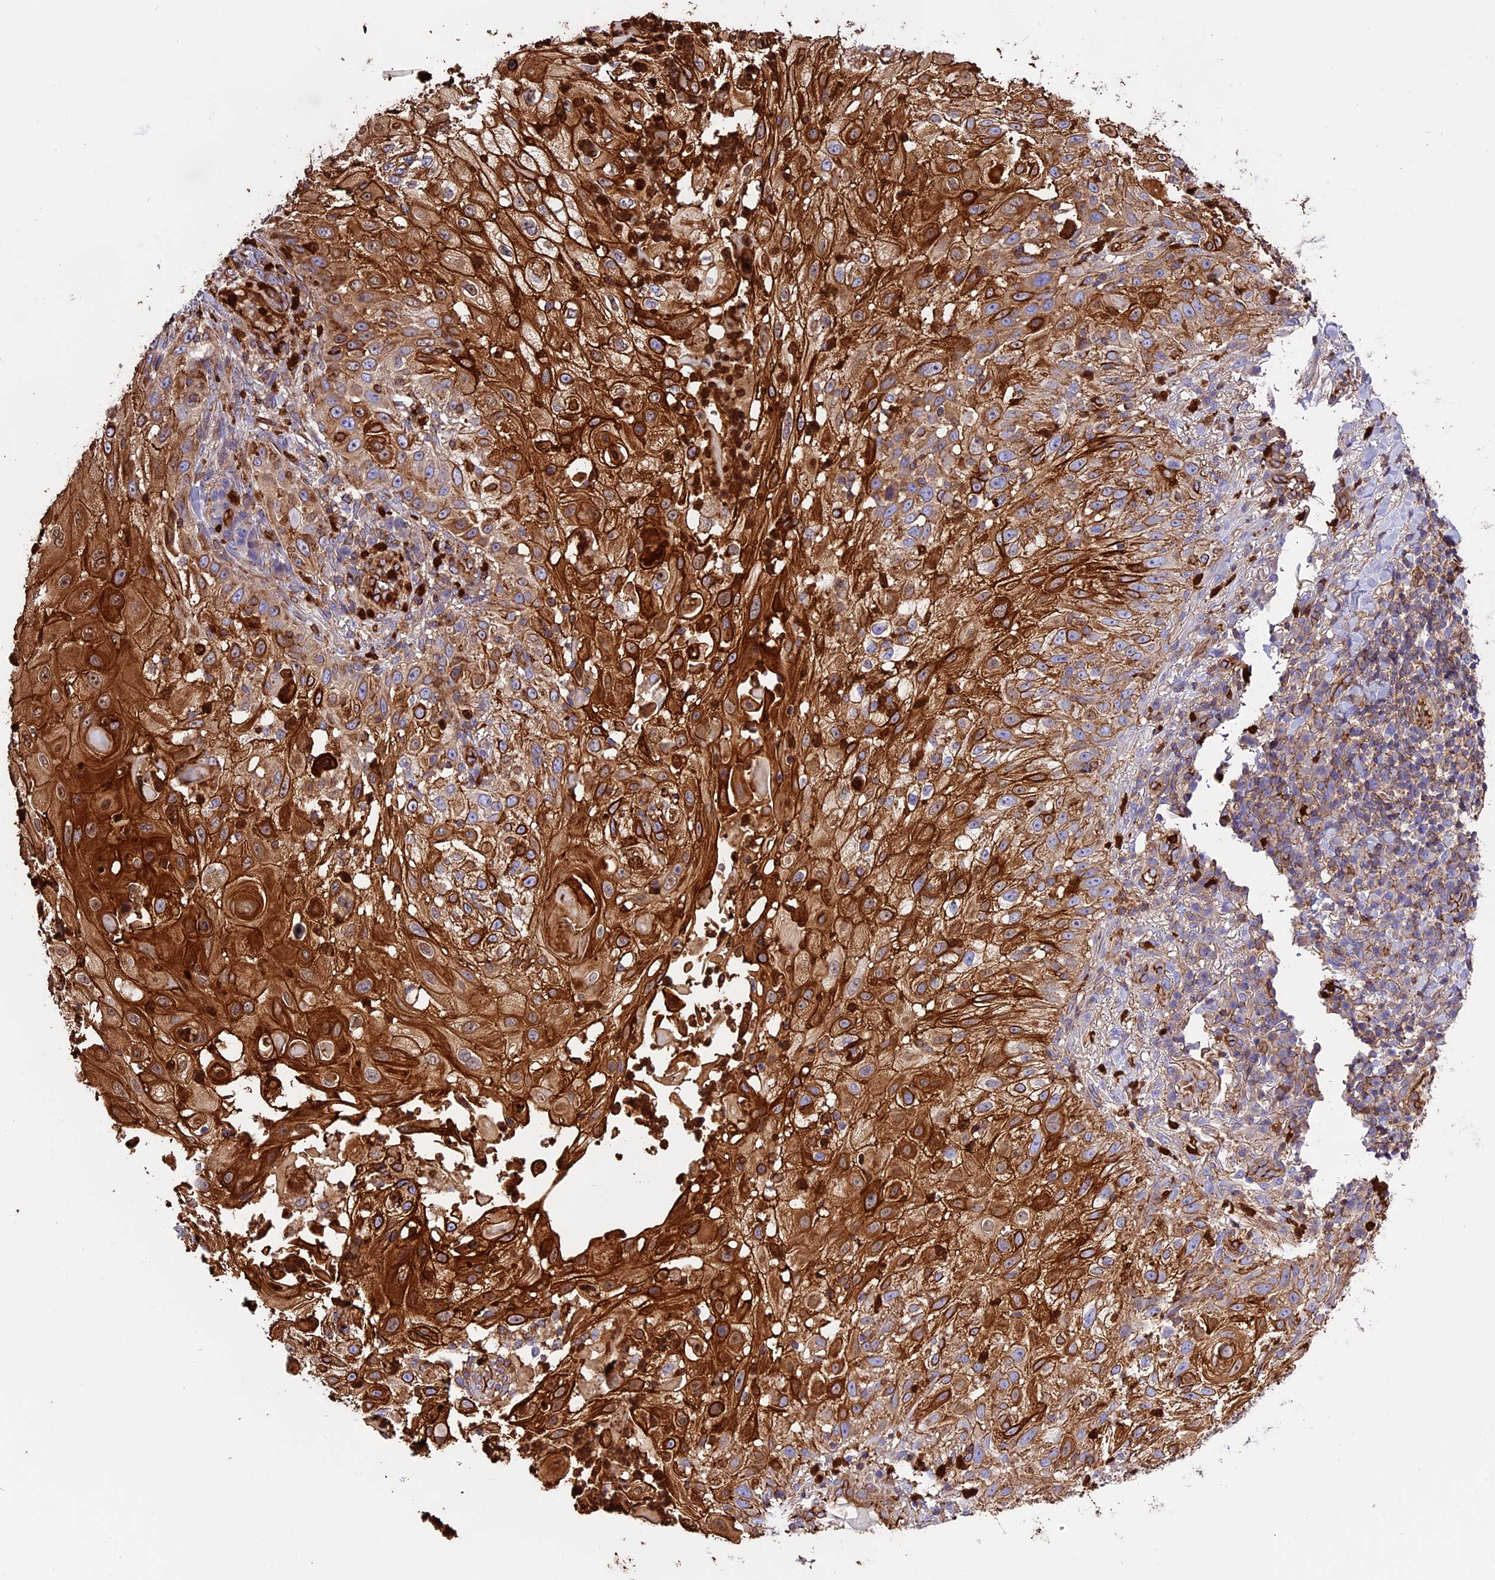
{"staining": {"intensity": "strong", "quantity": ">75%", "location": "cytoplasmic/membranous"}, "tissue": "skin cancer", "cell_type": "Tumor cells", "image_type": "cancer", "snomed": [{"axis": "morphology", "description": "Squamous cell carcinoma, NOS"}, {"axis": "topography", "description": "Skin"}], "caption": "Skin cancer (squamous cell carcinoma) stained for a protein shows strong cytoplasmic/membranous positivity in tumor cells.", "gene": "CD99L2", "patient": {"sex": "female", "age": 44}}